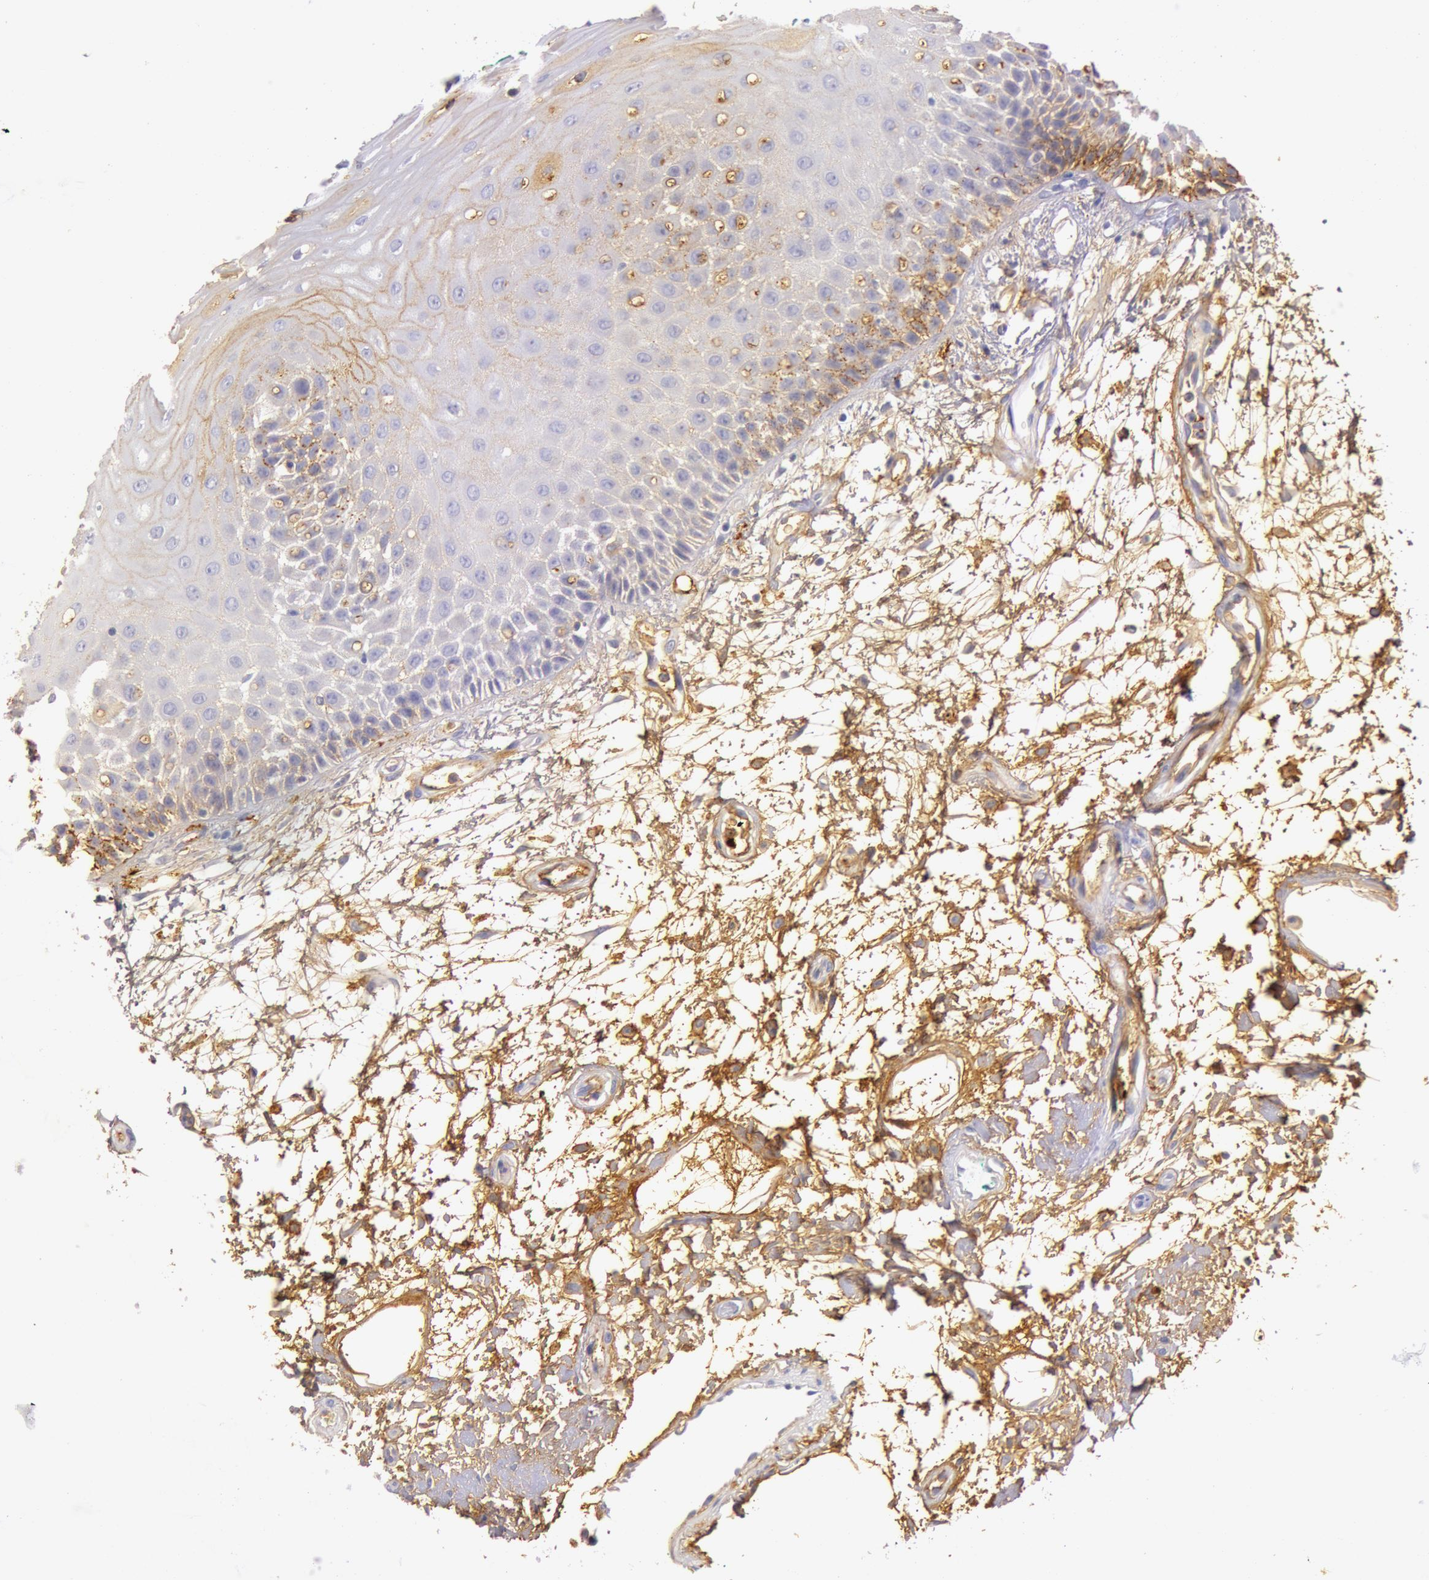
{"staining": {"intensity": "weak", "quantity": "<25%", "location": "cytoplasmic/membranous"}, "tissue": "oral mucosa", "cell_type": "Squamous epithelial cells", "image_type": "normal", "snomed": [{"axis": "morphology", "description": "Normal tissue, NOS"}, {"axis": "morphology", "description": "Squamous cell carcinoma, NOS"}, {"axis": "topography", "description": "Skeletal muscle"}, {"axis": "topography", "description": "Oral tissue"}, {"axis": "topography", "description": "Head-Neck"}], "caption": "Immunohistochemical staining of unremarkable oral mucosa shows no significant positivity in squamous epithelial cells. (DAB immunohistochemistry (IHC), high magnification).", "gene": "C4BPA", "patient": {"sex": "female", "age": 84}}